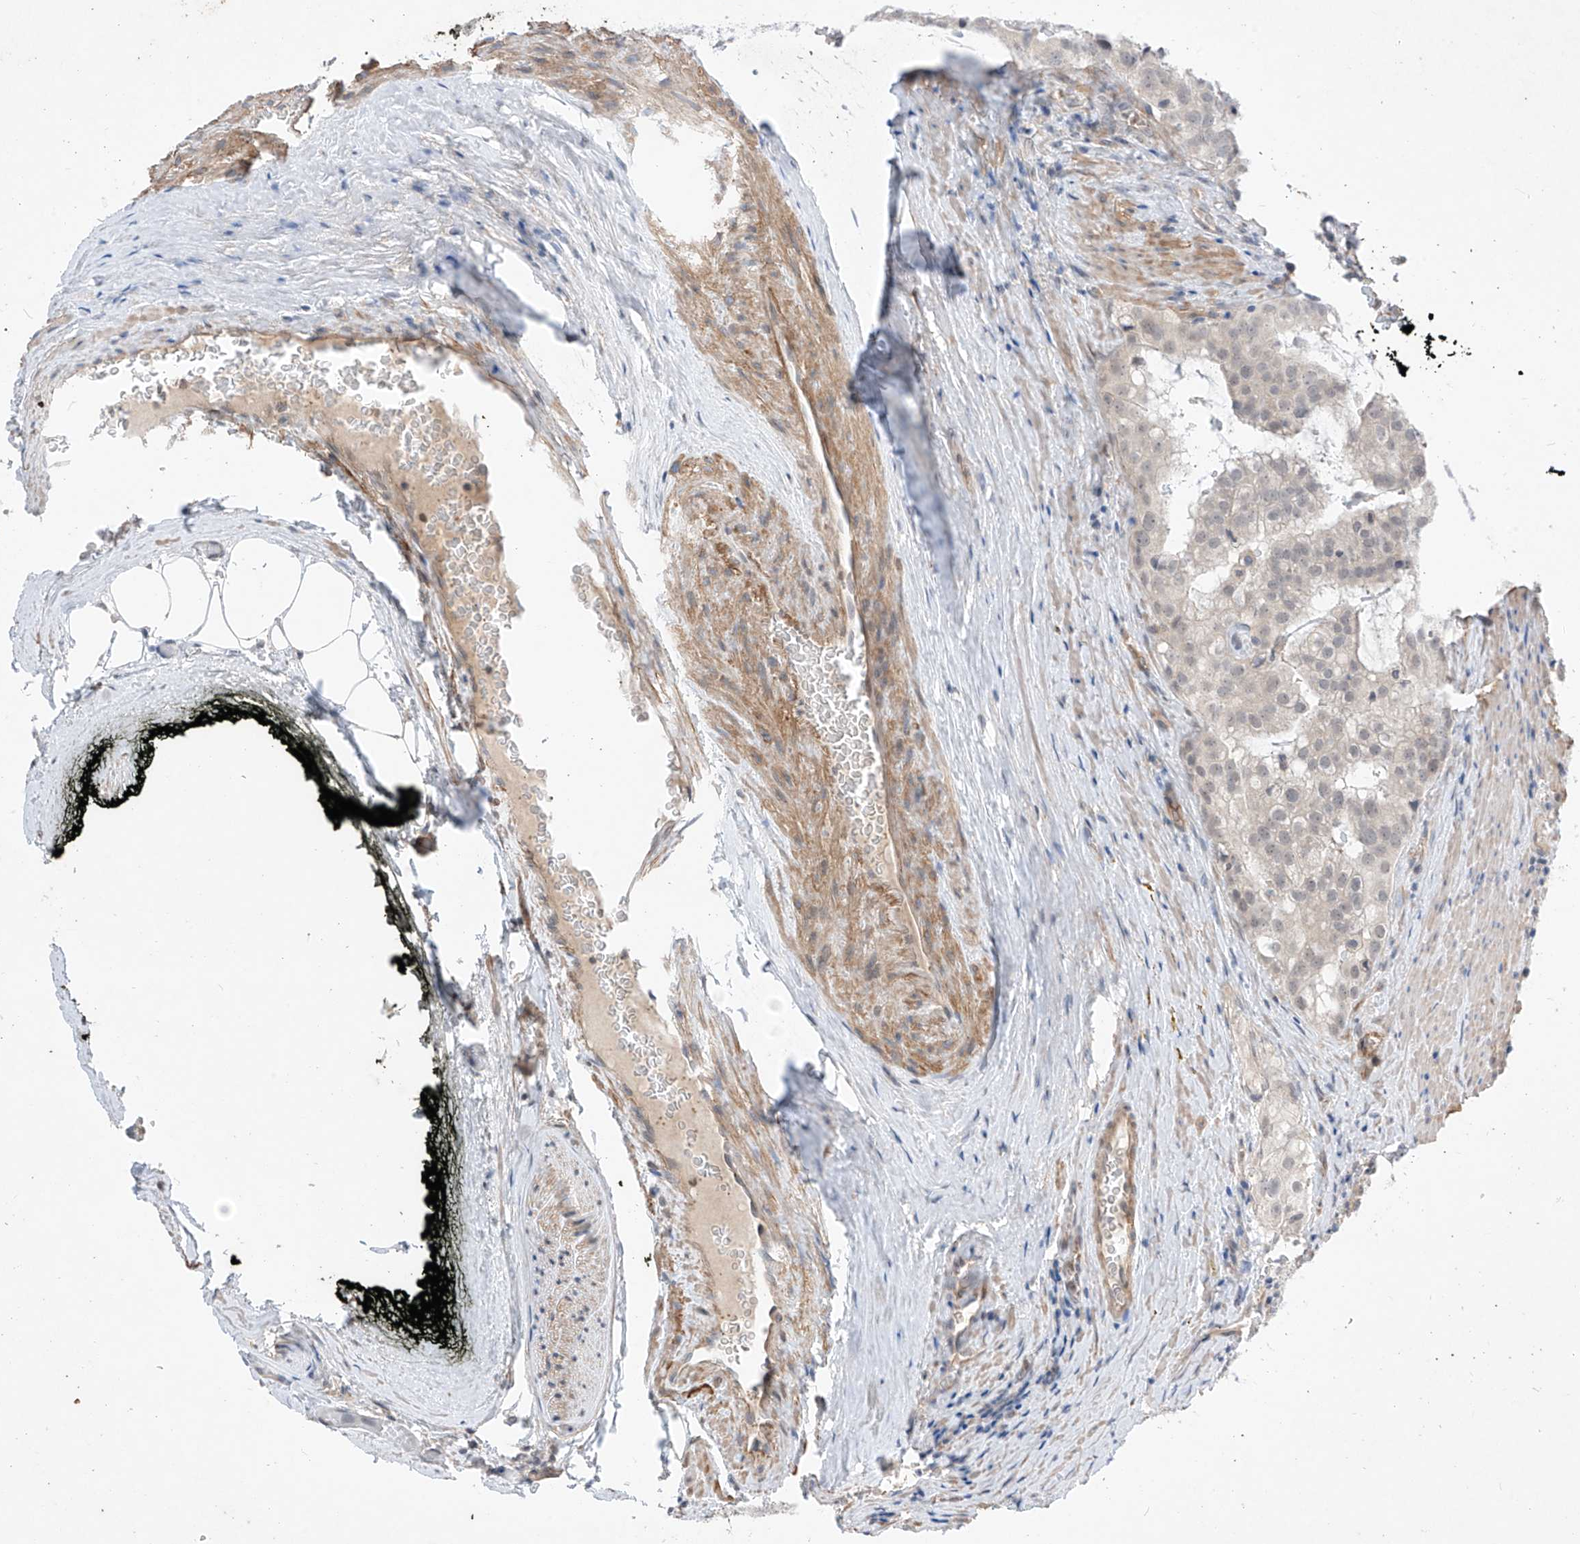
{"staining": {"intensity": "negative", "quantity": "none", "location": "none"}, "tissue": "prostate cancer", "cell_type": "Tumor cells", "image_type": "cancer", "snomed": [{"axis": "morphology", "description": "Adenocarcinoma, High grade"}, {"axis": "topography", "description": "Prostate"}], "caption": "Tumor cells are negative for brown protein staining in prostate cancer.", "gene": "ABLIM2", "patient": {"sex": "male", "age": 68}}